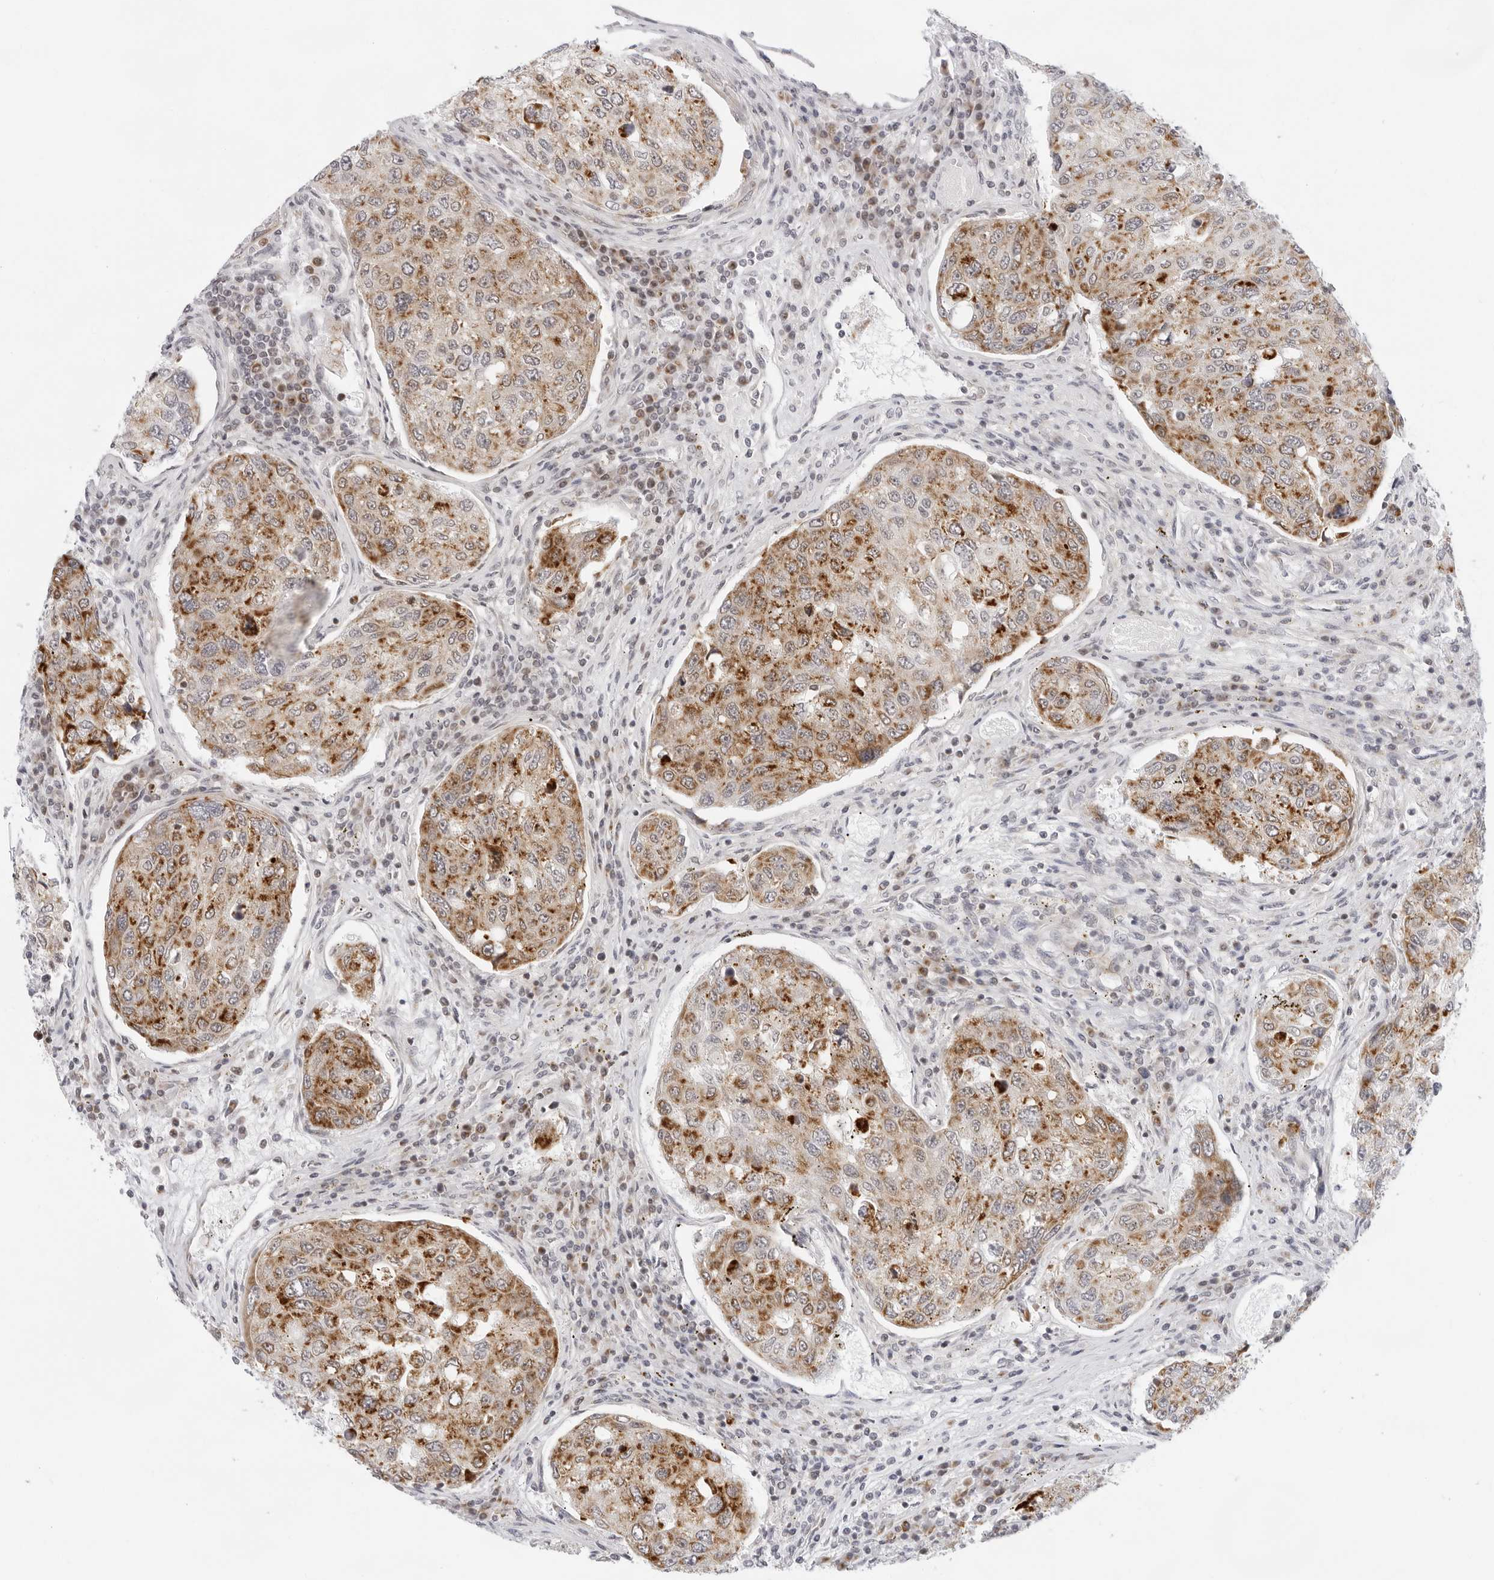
{"staining": {"intensity": "moderate", "quantity": ">75%", "location": "cytoplasmic/membranous"}, "tissue": "urothelial cancer", "cell_type": "Tumor cells", "image_type": "cancer", "snomed": [{"axis": "morphology", "description": "Urothelial carcinoma, High grade"}, {"axis": "topography", "description": "Lymph node"}, {"axis": "topography", "description": "Urinary bladder"}], "caption": "This is an image of immunohistochemistry (IHC) staining of urothelial carcinoma (high-grade), which shows moderate positivity in the cytoplasmic/membranous of tumor cells.", "gene": "CIART", "patient": {"sex": "male", "age": 51}}